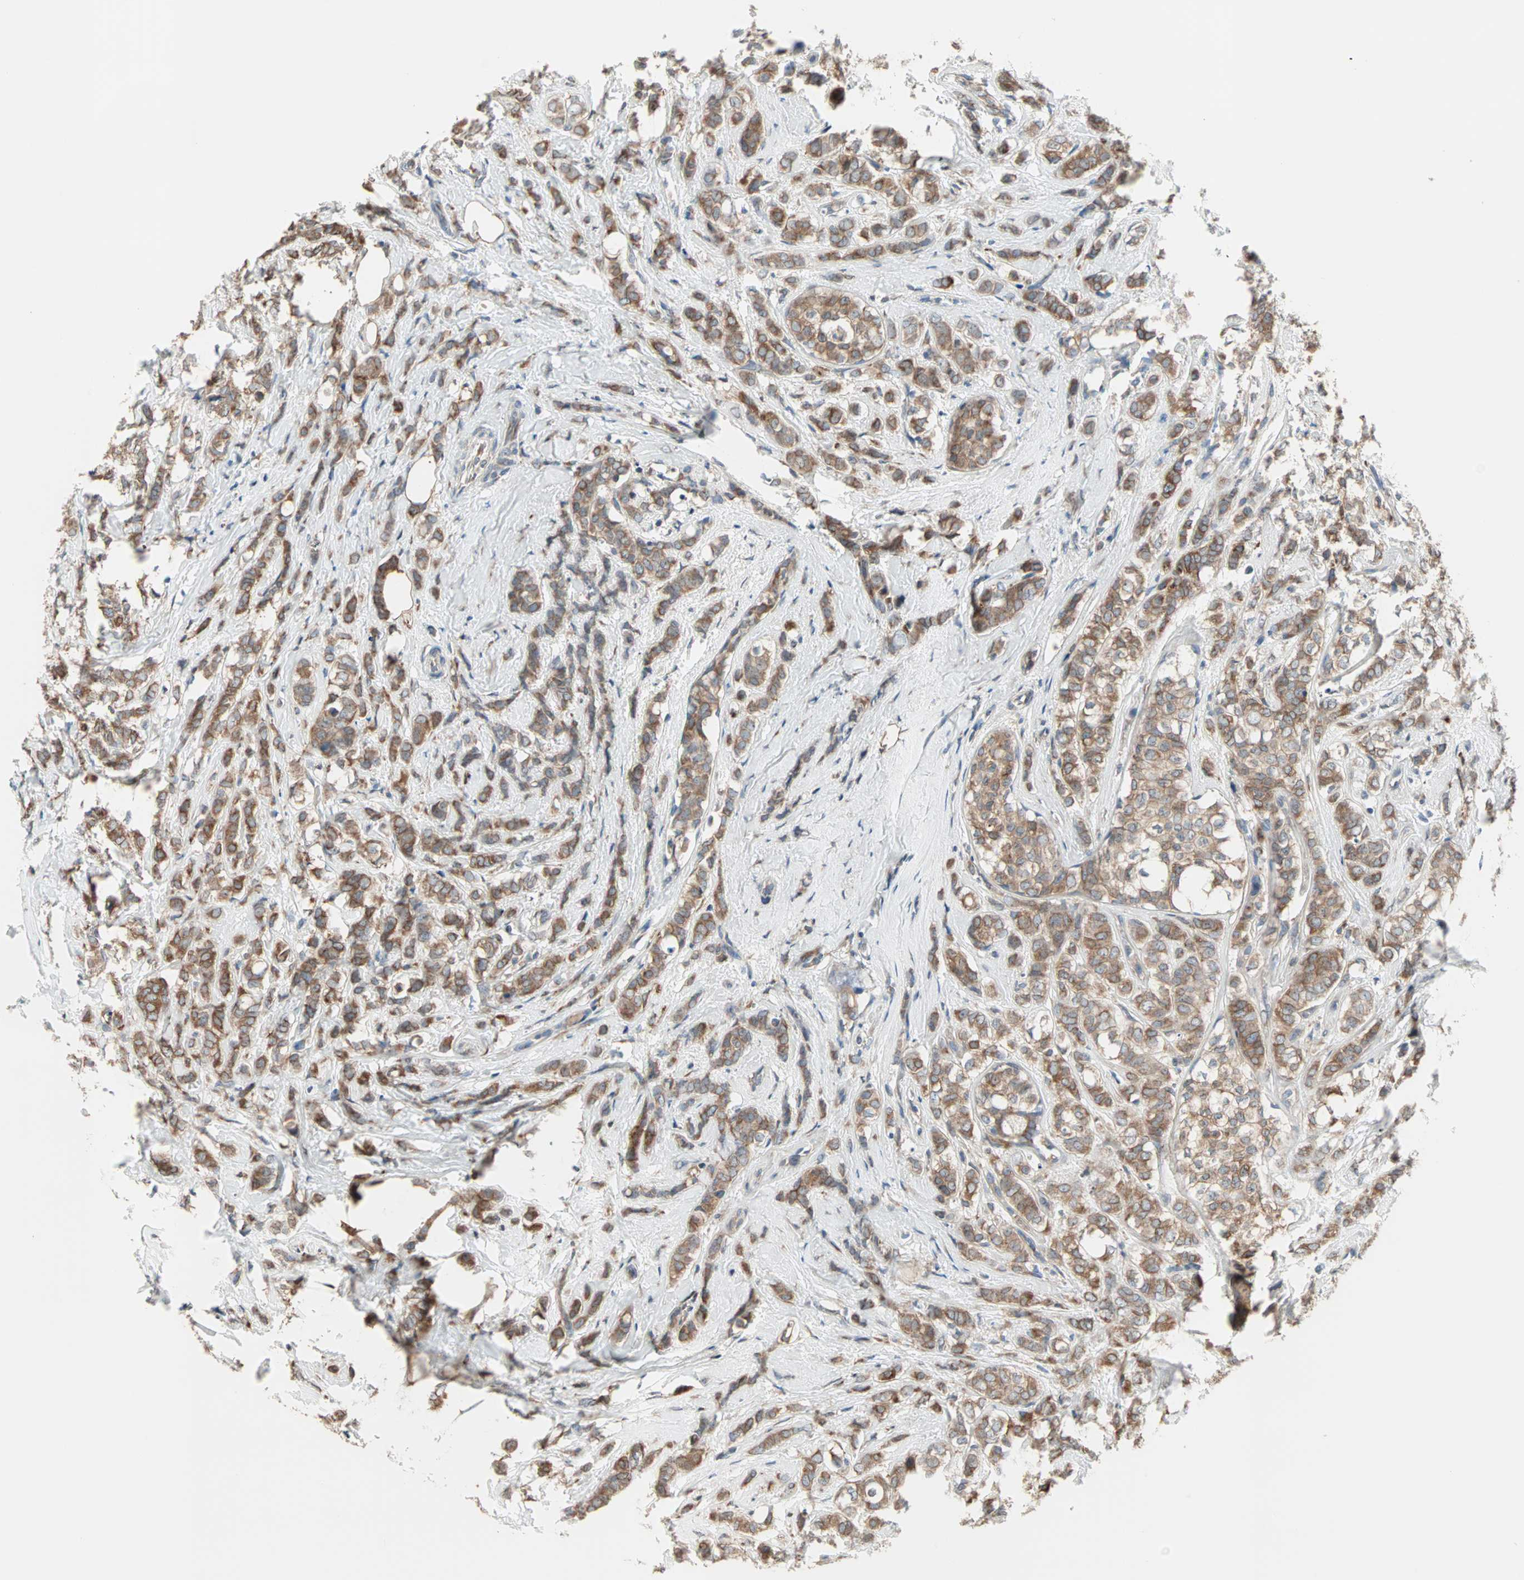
{"staining": {"intensity": "moderate", "quantity": ">75%", "location": "cytoplasmic/membranous"}, "tissue": "breast cancer", "cell_type": "Tumor cells", "image_type": "cancer", "snomed": [{"axis": "morphology", "description": "Lobular carcinoma"}, {"axis": "topography", "description": "Breast"}], "caption": "Immunohistochemical staining of human lobular carcinoma (breast) displays medium levels of moderate cytoplasmic/membranous protein staining in about >75% of tumor cells.", "gene": "SAR1A", "patient": {"sex": "female", "age": 60}}